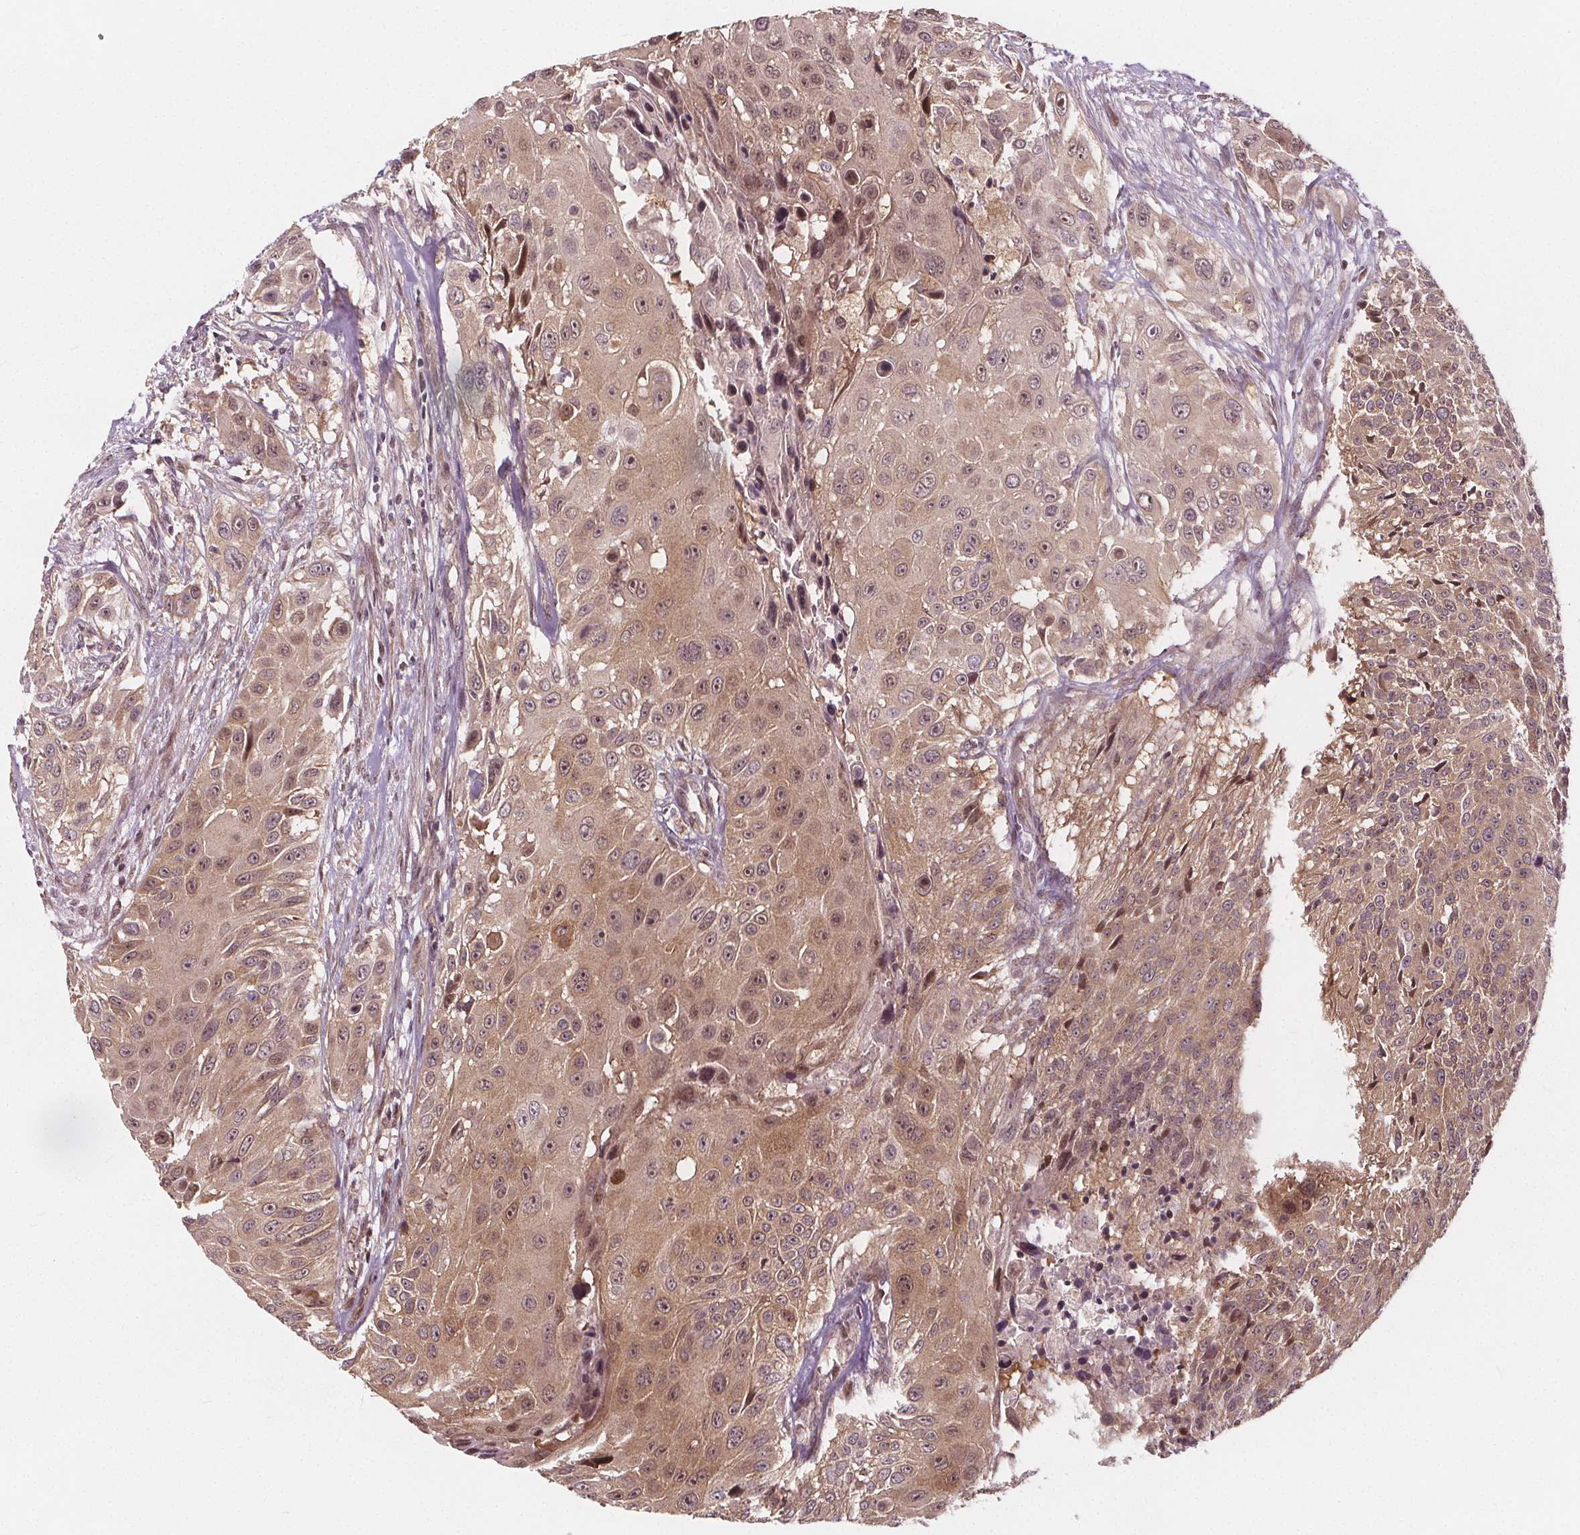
{"staining": {"intensity": "moderate", "quantity": ">75%", "location": "cytoplasmic/membranous,nuclear"}, "tissue": "urothelial cancer", "cell_type": "Tumor cells", "image_type": "cancer", "snomed": [{"axis": "morphology", "description": "Urothelial carcinoma, NOS"}, {"axis": "topography", "description": "Urinary bladder"}], "caption": "Transitional cell carcinoma stained with DAB immunohistochemistry (IHC) shows medium levels of moderate cytoplasmic/membranous and nuclear expression in about >75% of tumor cells.", "gene": "AKT1S1", "patient": {"sex": "male", "age": 55}}